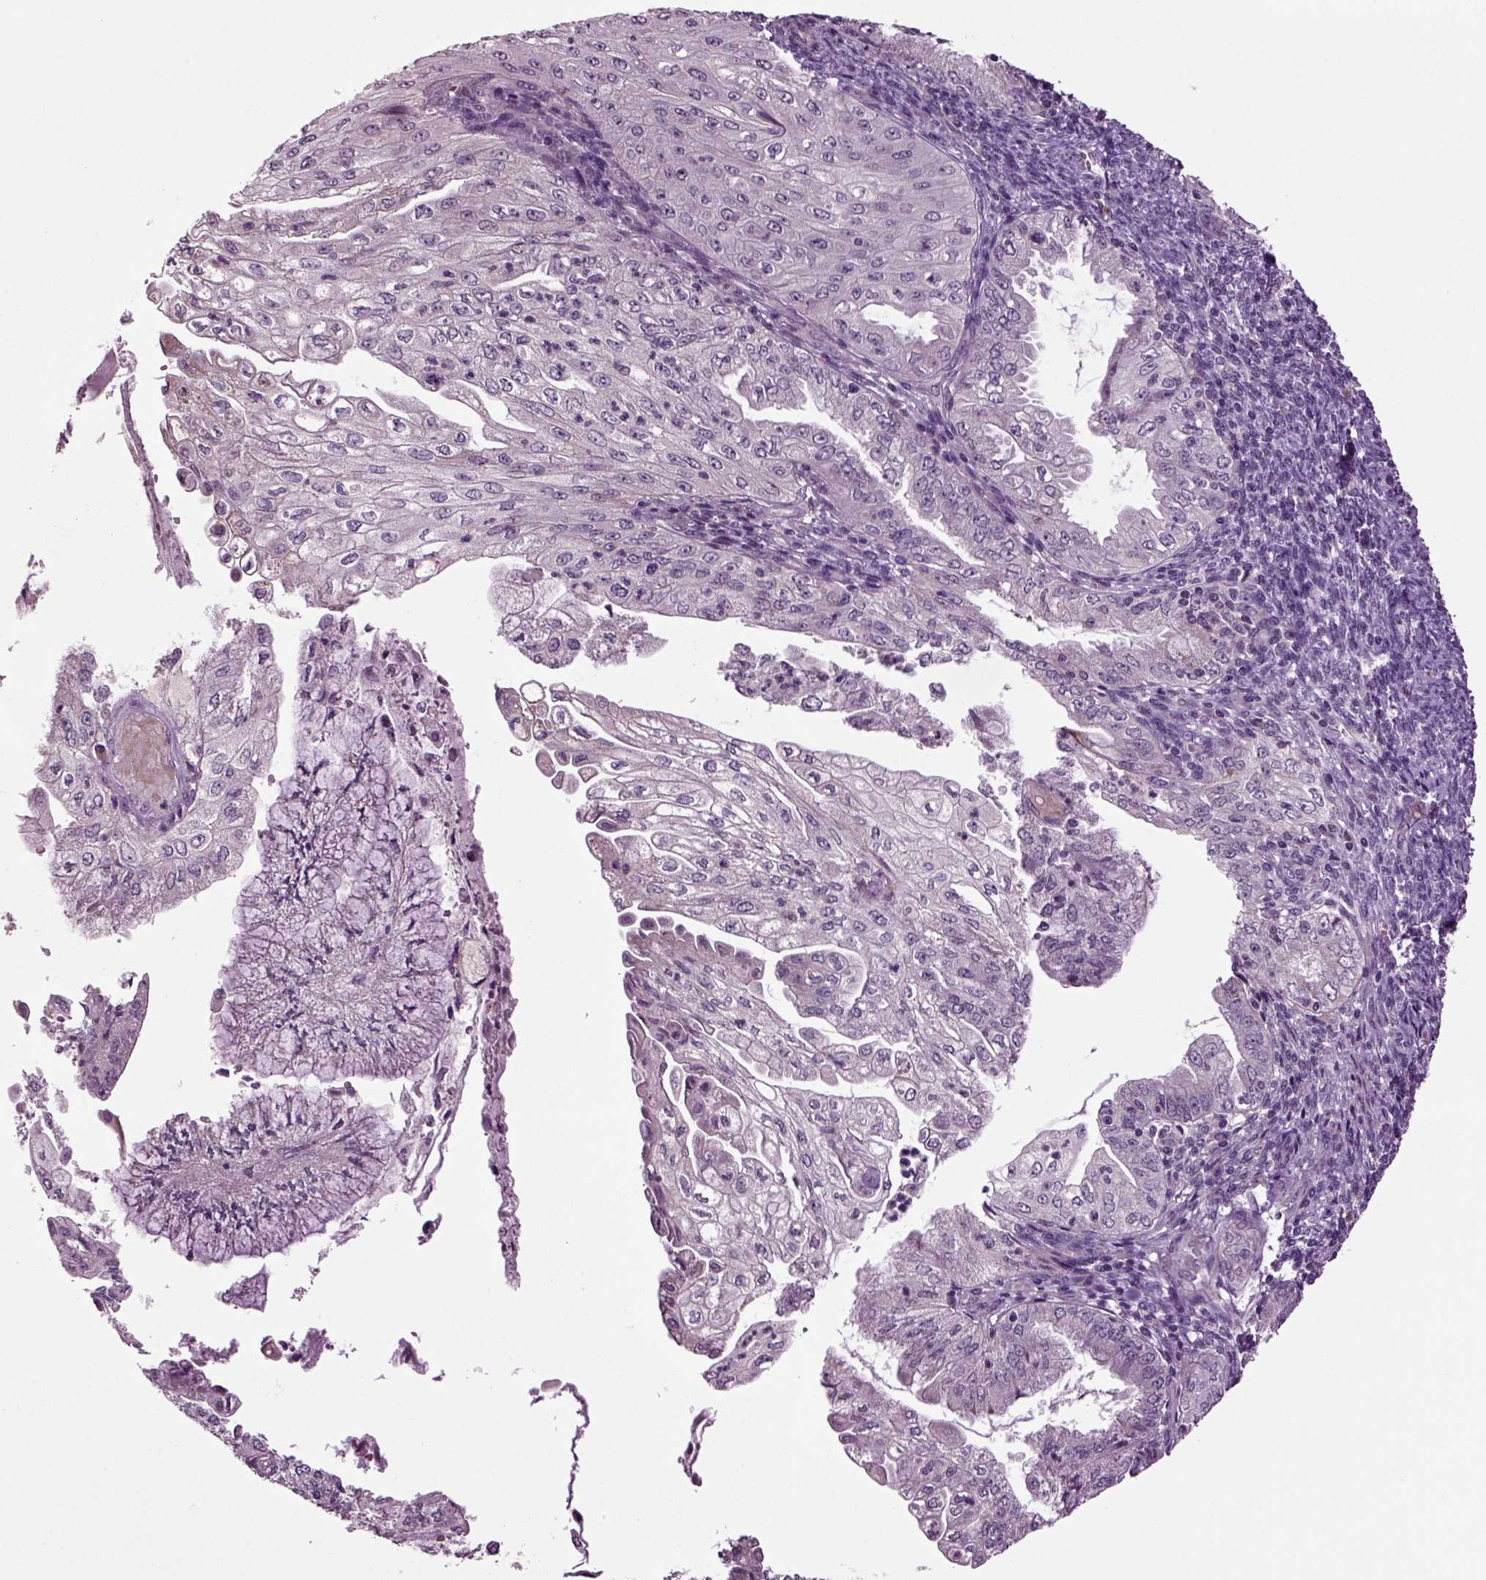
{"staining": {"intensity": "negative", "quantity": "none", "location": "none"}, "tissue": "endometrial cancer", "cell_type": "Tumor cells", "image_type": "cancer", "snomed": [{"axis": "morphology", "description": "Adenocarcinoma, NOS"}, {"axis": "topography", "description": "Endometrium"}], "caption": "This is an immunohistochemistry (IHC) photomicrograph of human endometrial cancer. There is no positivity in tumor cells.", "gene": "SLC17A6", "patient": {"sex": "female", "age": 55}}